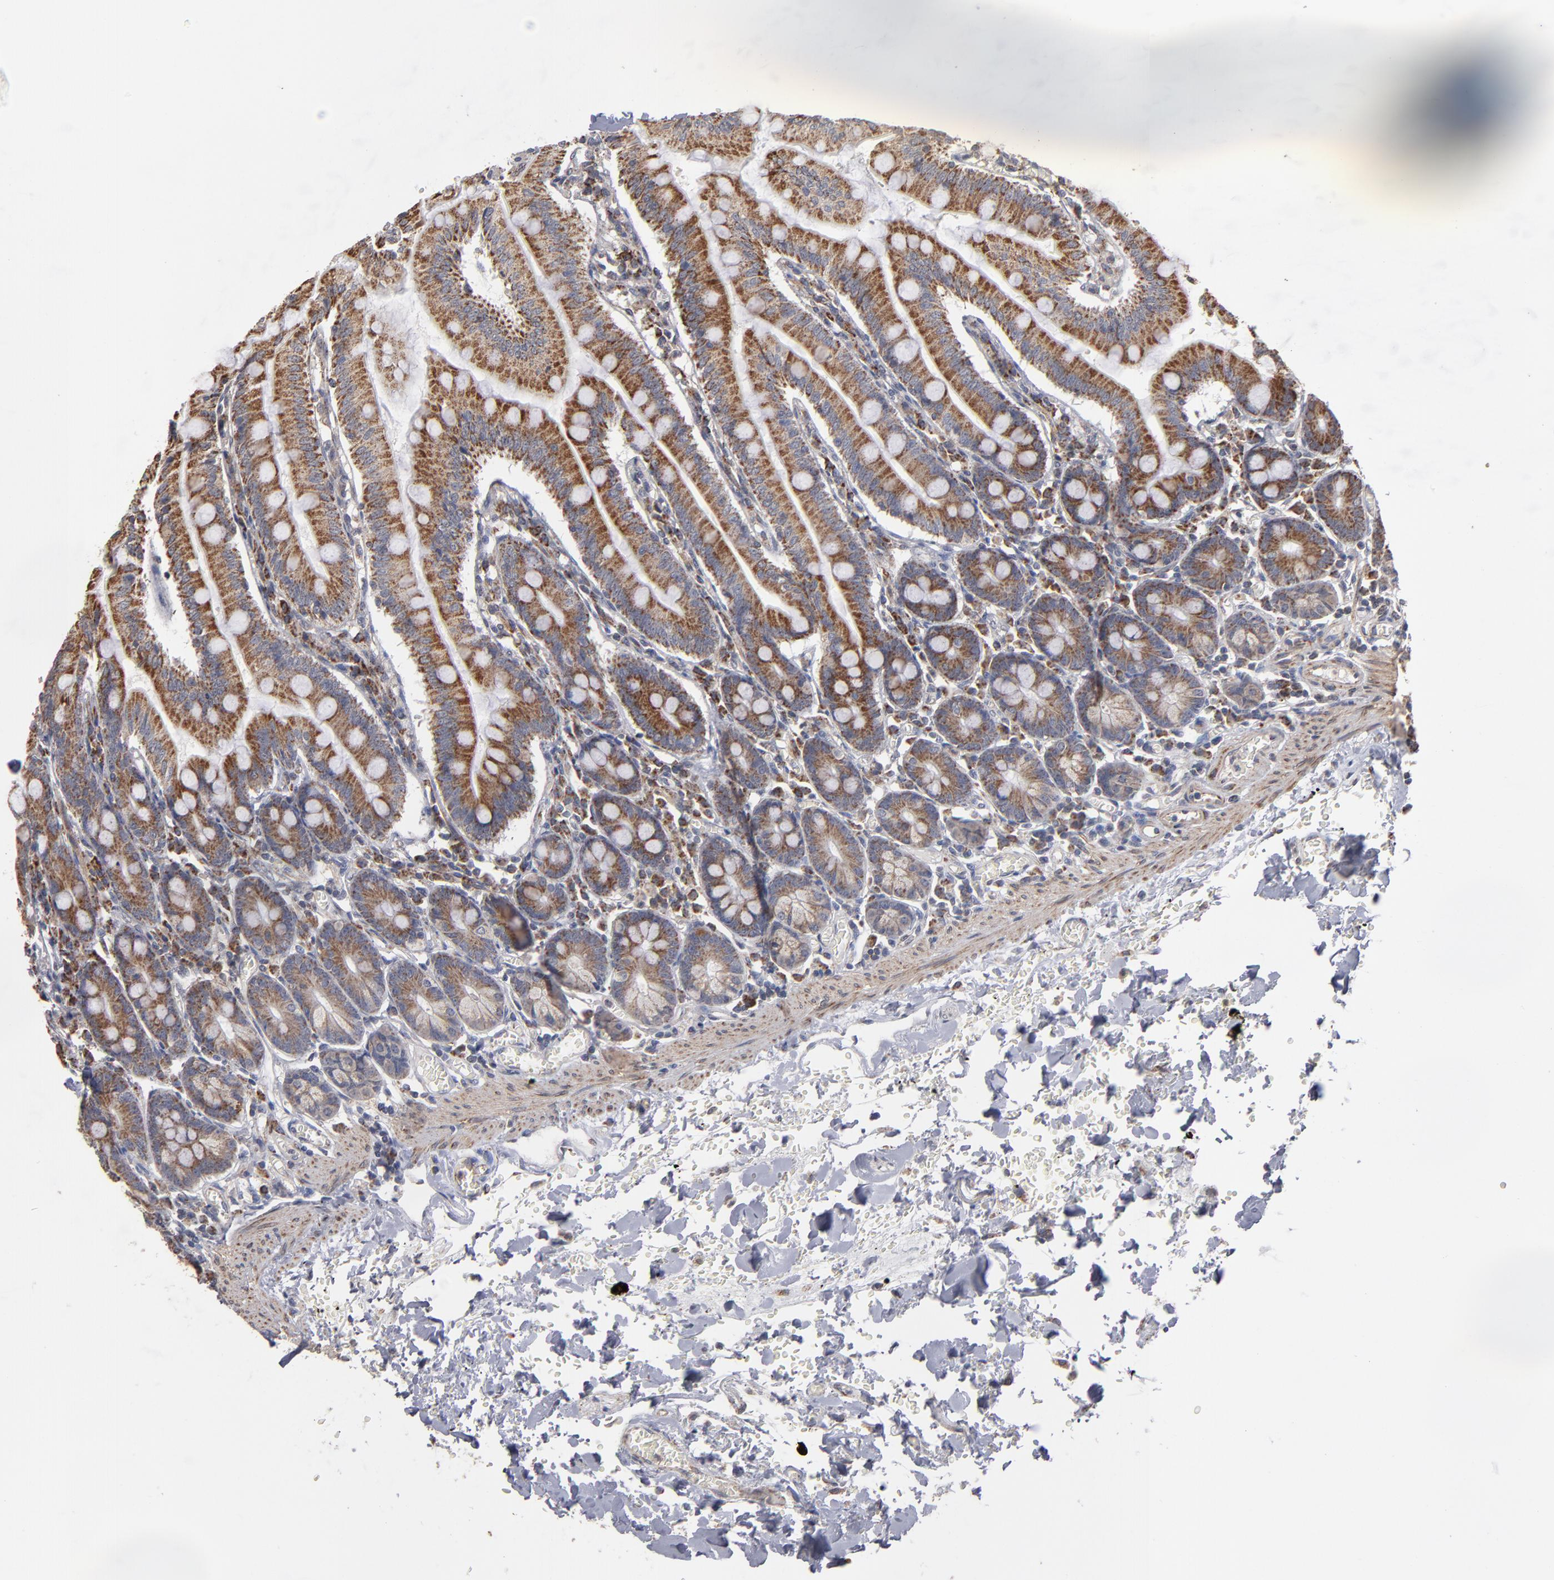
{"staining": {"intensity": "moderate", "quantity": ">75%", "location": "cytoplasmic/membranous"}, "tissue": "small intestine", "cell_type": "Glandular cells", "image_type": "normal", "snomed": [{"axis": "morphology", "description": "Normal tissue, NOS"}, {"axis": "topography", "description": "Small intestine"}], "caption": "About >75% of glandular cells in unremarkable small intestine demonstrate moderate cytoplasmic/membranous protein positivity as visualized by brown immunohistochemical staining.", "gene": "MIPOL1", "patient": {"sex": "male", "age": 71}}